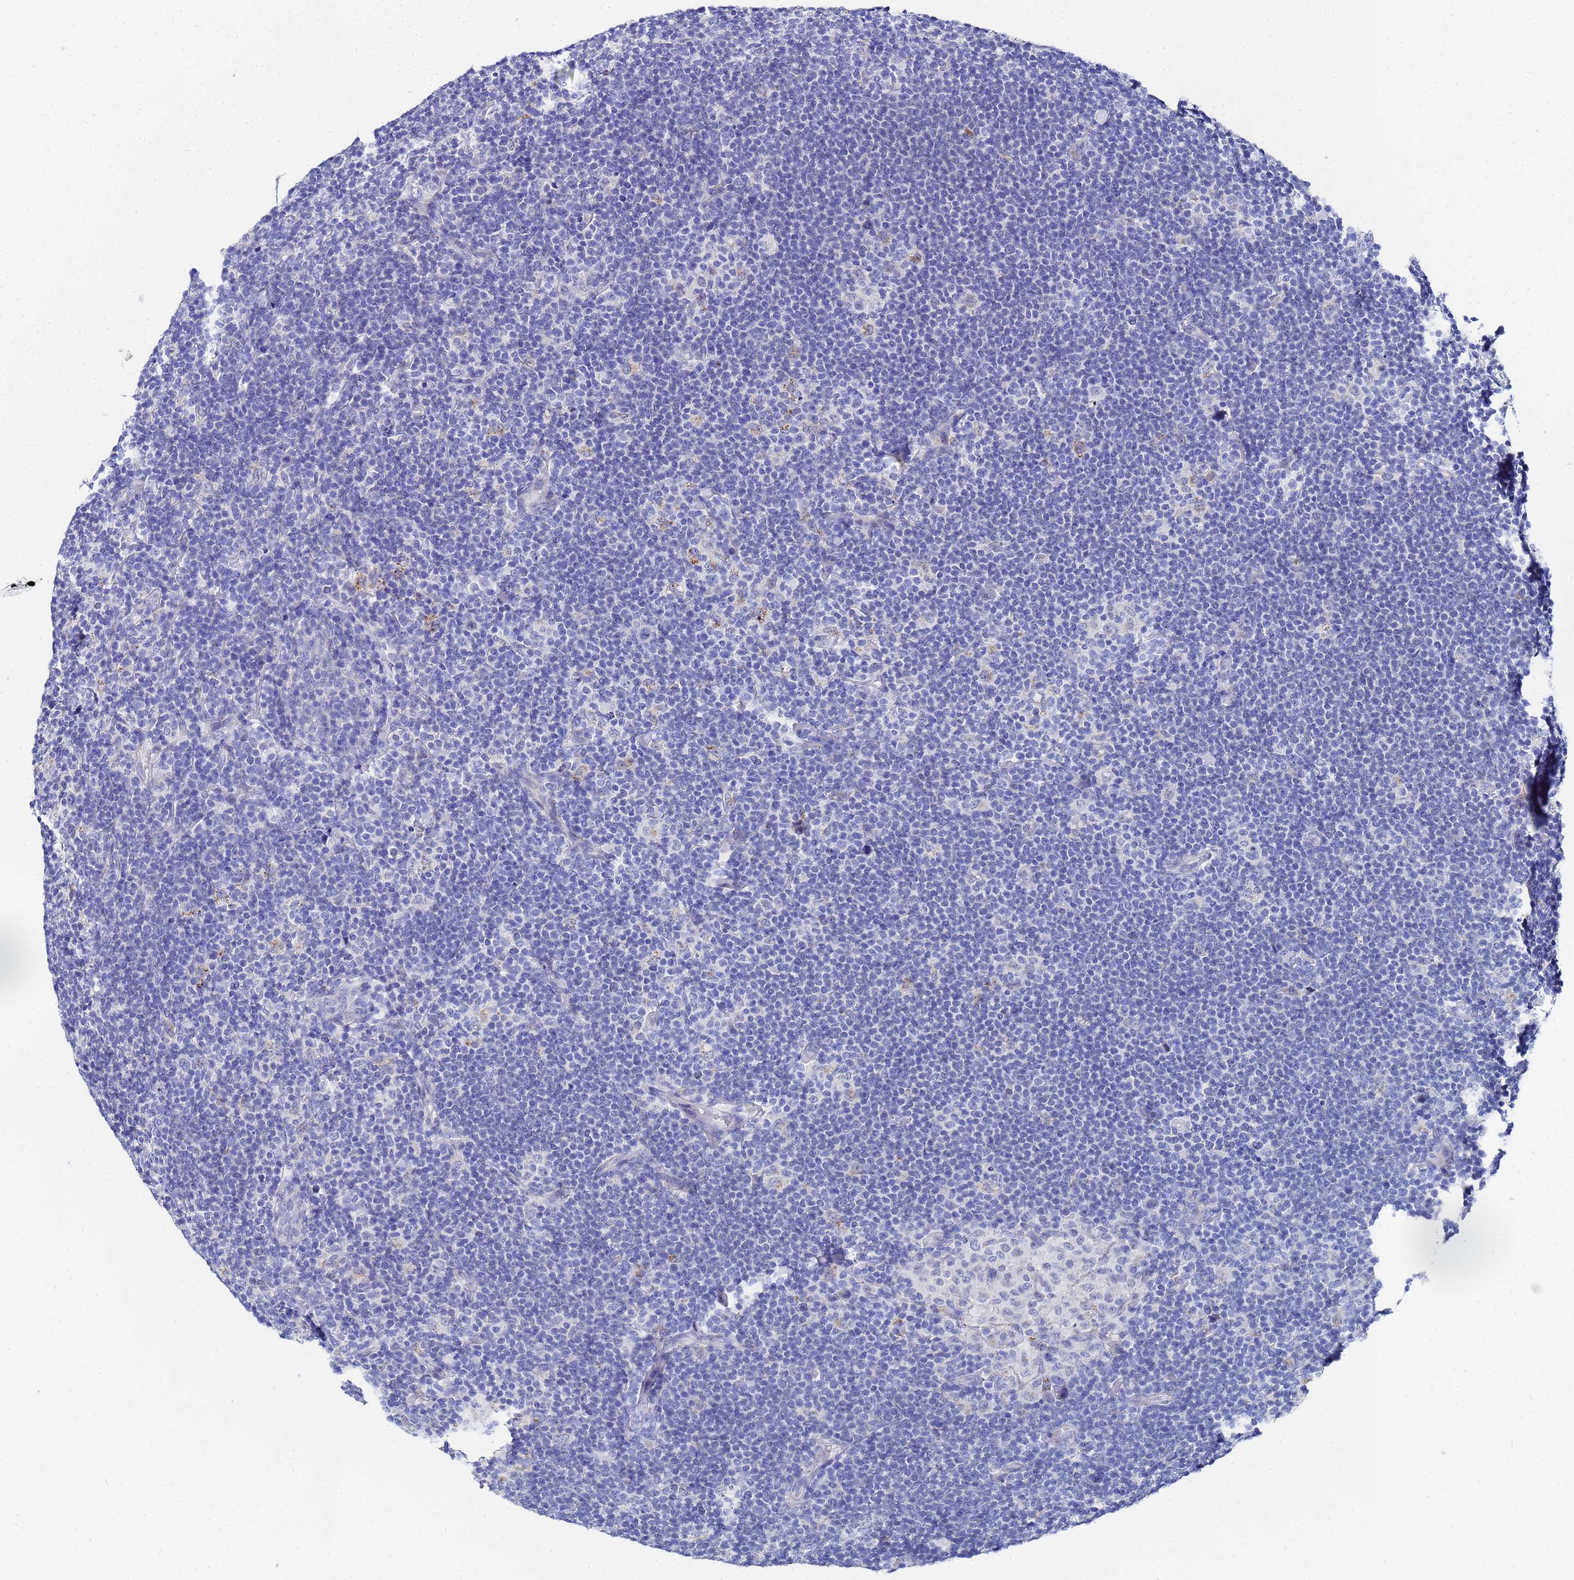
{"staining": {"intensity": "negative", "quantity": "none", "location": "none"}, "tissue": "lymphoma", "cell_type": "Tumor cells", "image_type": "cancer", "snomed": [{"axis": "morphology", "description": "Hodgkin's disease, NOS"}, {"axis": "topography", "description": "Lymph node"}], "caption": "DAB (3,3'-diaminobenzidine) immunohistochemical staining of human Hodgkin's disease shows no significant expression in tumor cells.", "gene": "ZNF26", "patient": {"sex": "female", "age": 57}}